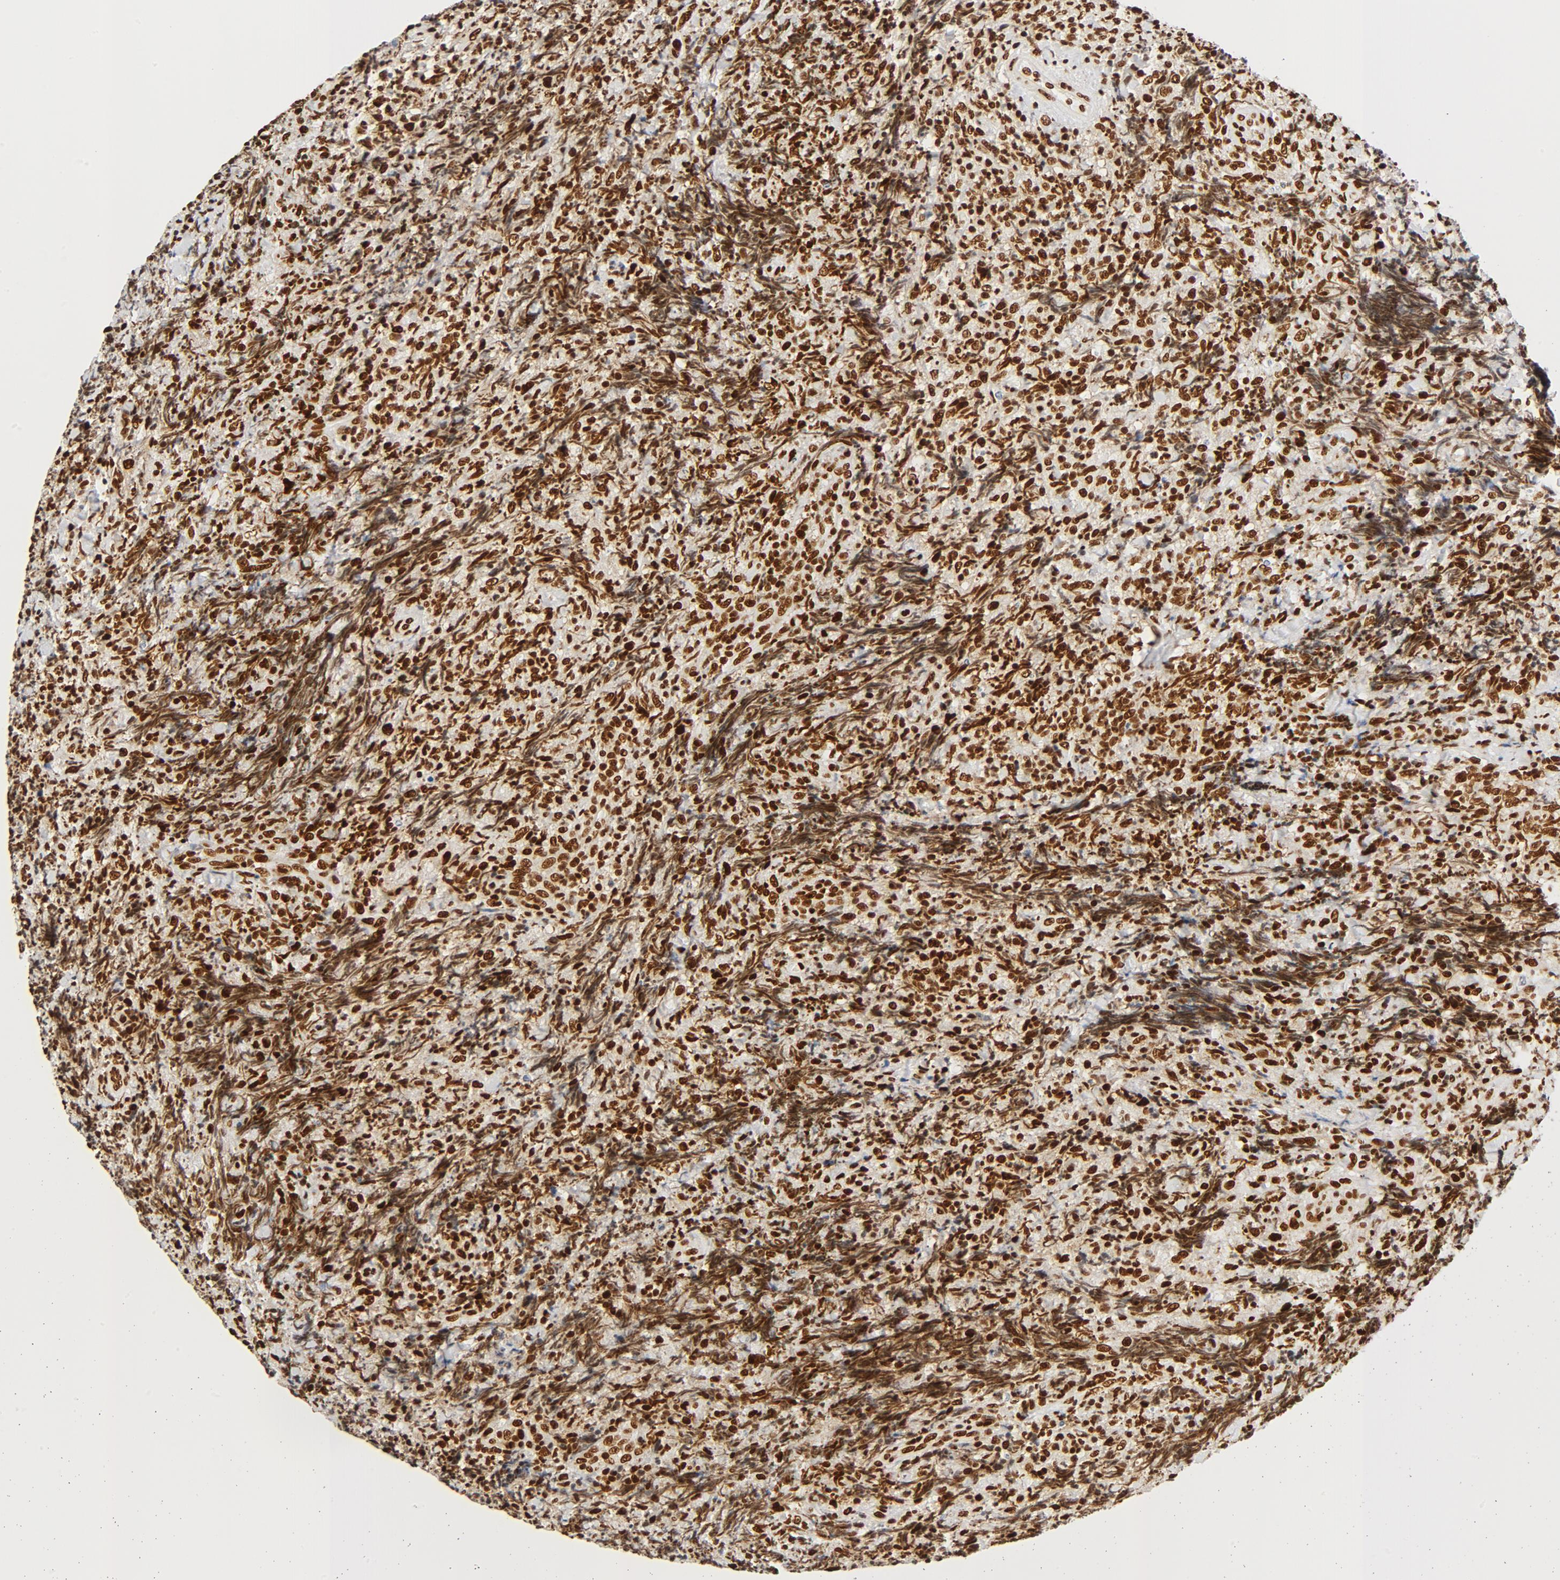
{"staining": {"intensity": "strong", "quantity": ">75%", "location": "nuclear"}, "tissue": "lymphoma", "cell_type": "Tumor cells", "image_type": "cancer", "snomed": [{"axis": "morphology", "description": "Malignant lymphoma, non-Hodgkin's type, High grade"}, {"axis": "topography", "description": "Tonsil"}], "caption": "DAB immunohistochemical staining of malignant lymphoma, non-Hodgkin's type (high-grade) demonstrates strong nuclear protein staining in about >75% of tumor cells.", "gene": "CTBP1", "patient": {"sex": "female", "age": 36}}